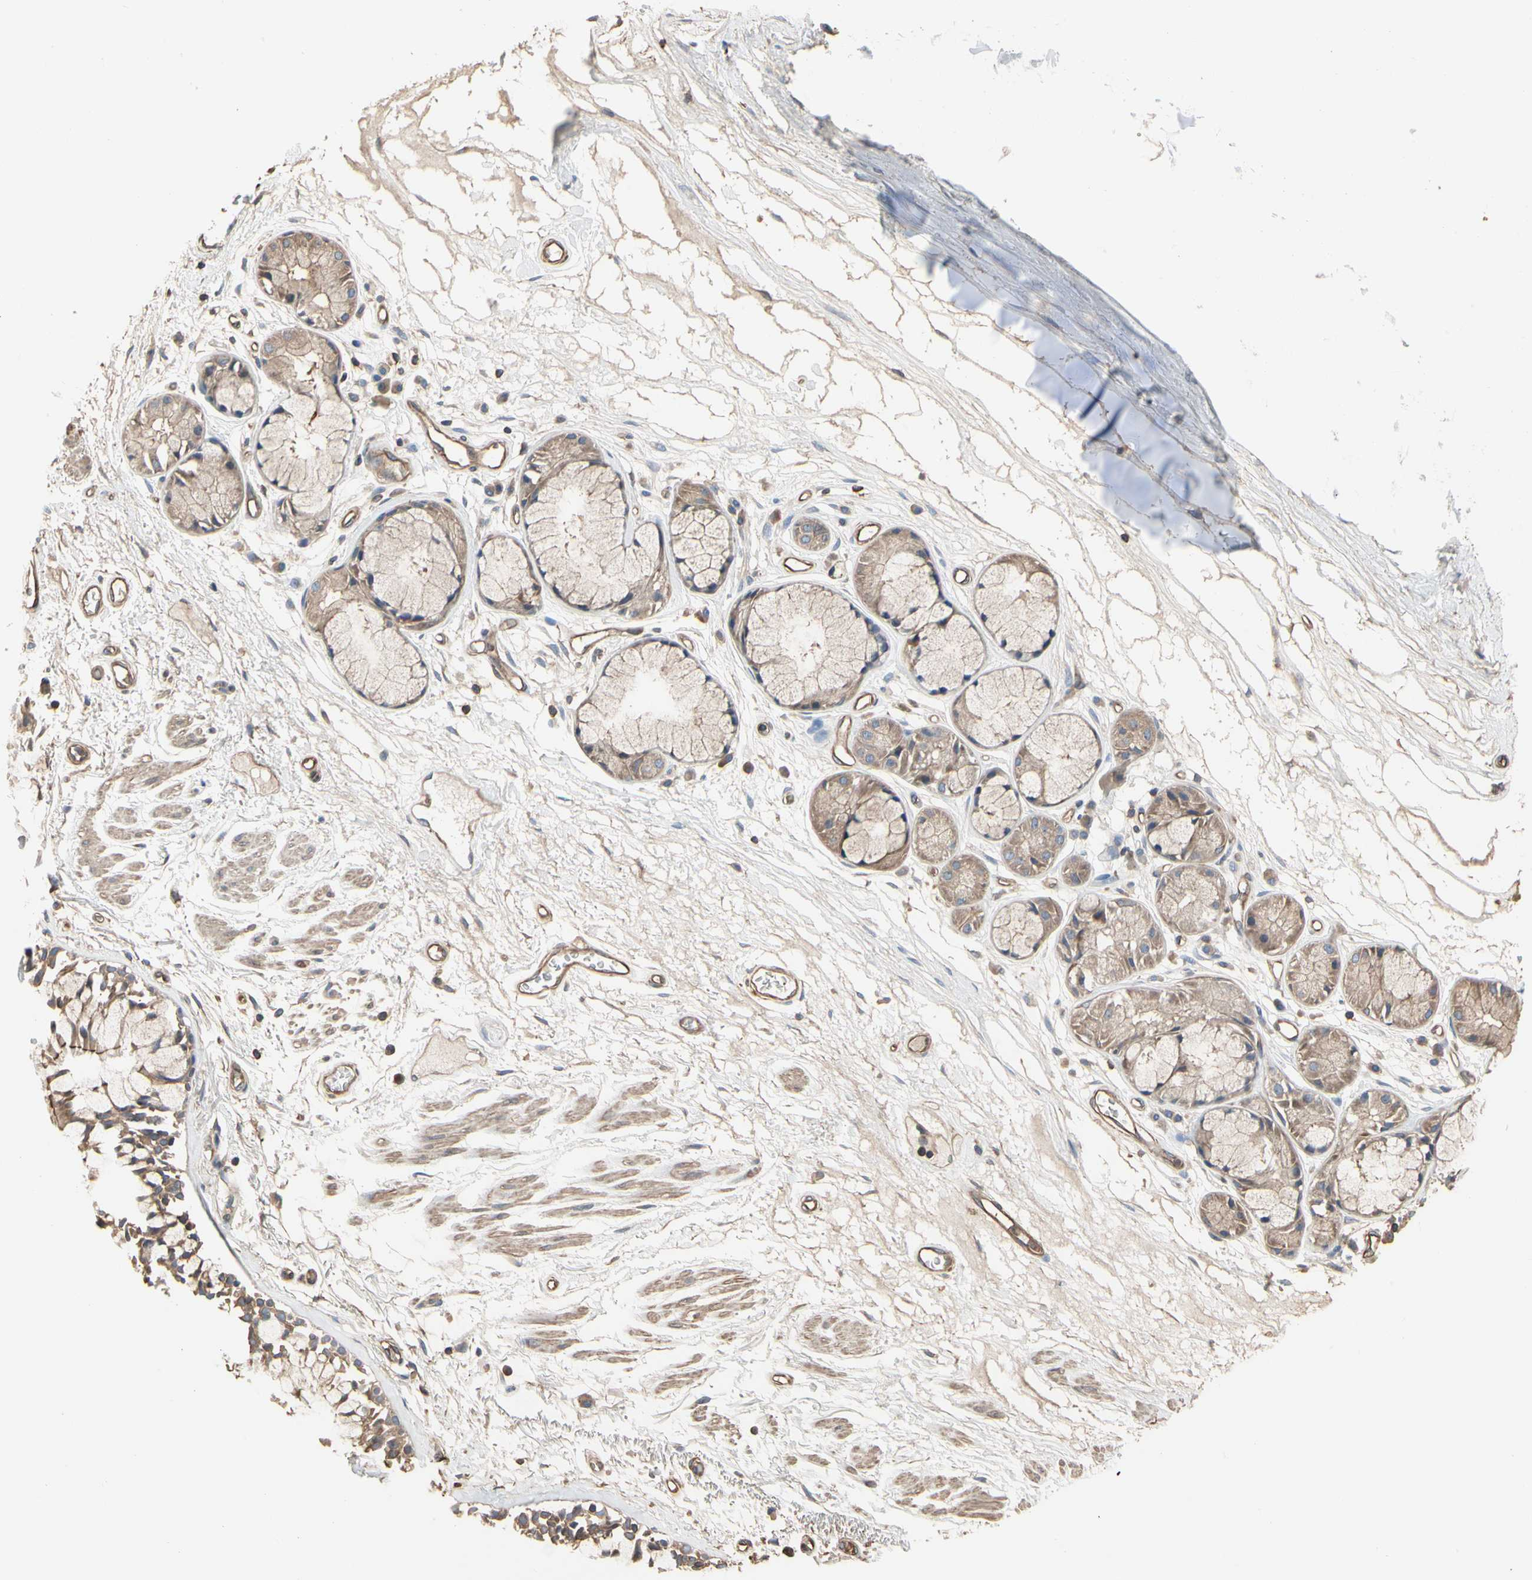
{"staining": {"intensity": "moderate", "quantity": ">75%", "location": "cytoplasmic/membranous"}, "tissue": "bronchus", "cell_type": "Respiratory epithelial cells", "image_type": "normal", "snomed": [{"axis": "morphology", "description": "Normal tissue, NOS"}, {"axis": "topography", "description": "Bronchus"}], "caption": "Brown immunohistochemical staining in benign bronchus displays moderate cytoplasmic/membranous staining in about >75% of respiratory epithelial cells.", "gene": "PDZK1", "patient": {"sex": "male", "age": 66}}